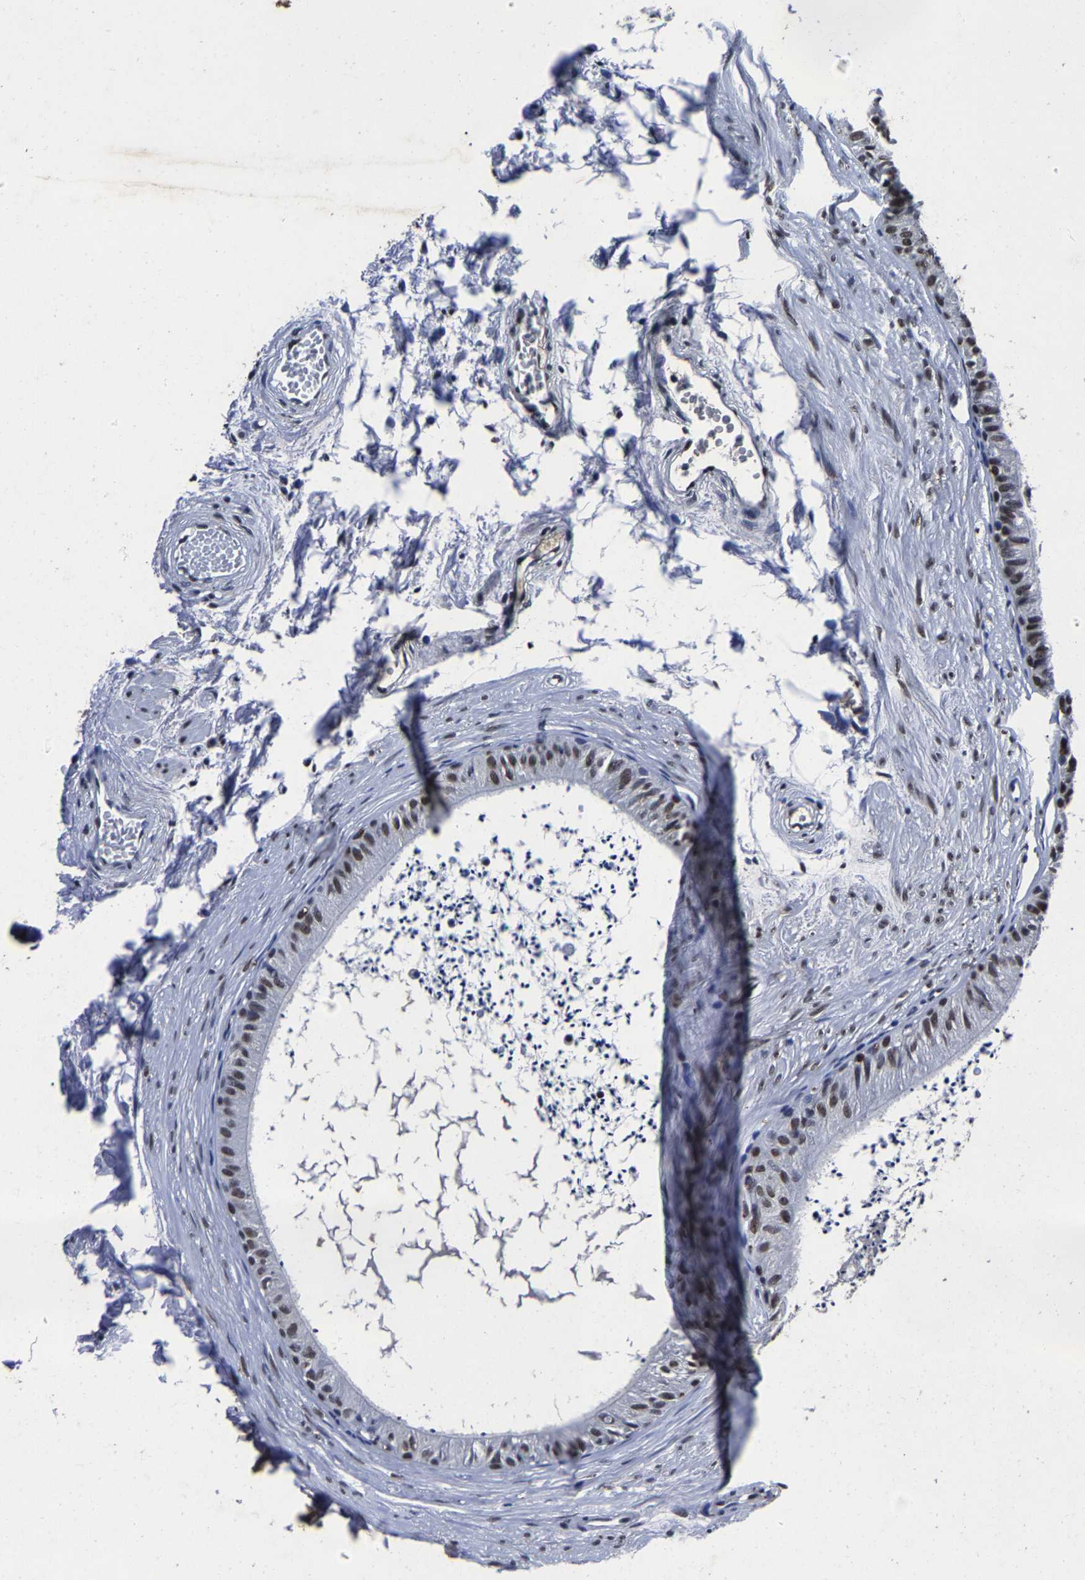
{"staining": {"intensity": "moderate", "quantity": ">75%", "location": "nuclear"}, "tissue": "epididymis", "cell_type": "Glandular cells", "image_type": "normal", "snomed": [{"axis": "morphology", "description": "Normal tissue, NOS"}, {"axis": "topography", "description": "Epididymis"}], "caption": "An immunohistochemistry (IHC) histopathology image of unremarkable tissue is shown. Protein staining in brown shows moderate nuclear positivity in epididymis within glandular cells. The staining was performed using DAB, with brown indicating positive protein expression. Nuclei are stained blue with hematoxylin.", "gene": "RBM45", "patient": {"sex": "male", "age": 56}}